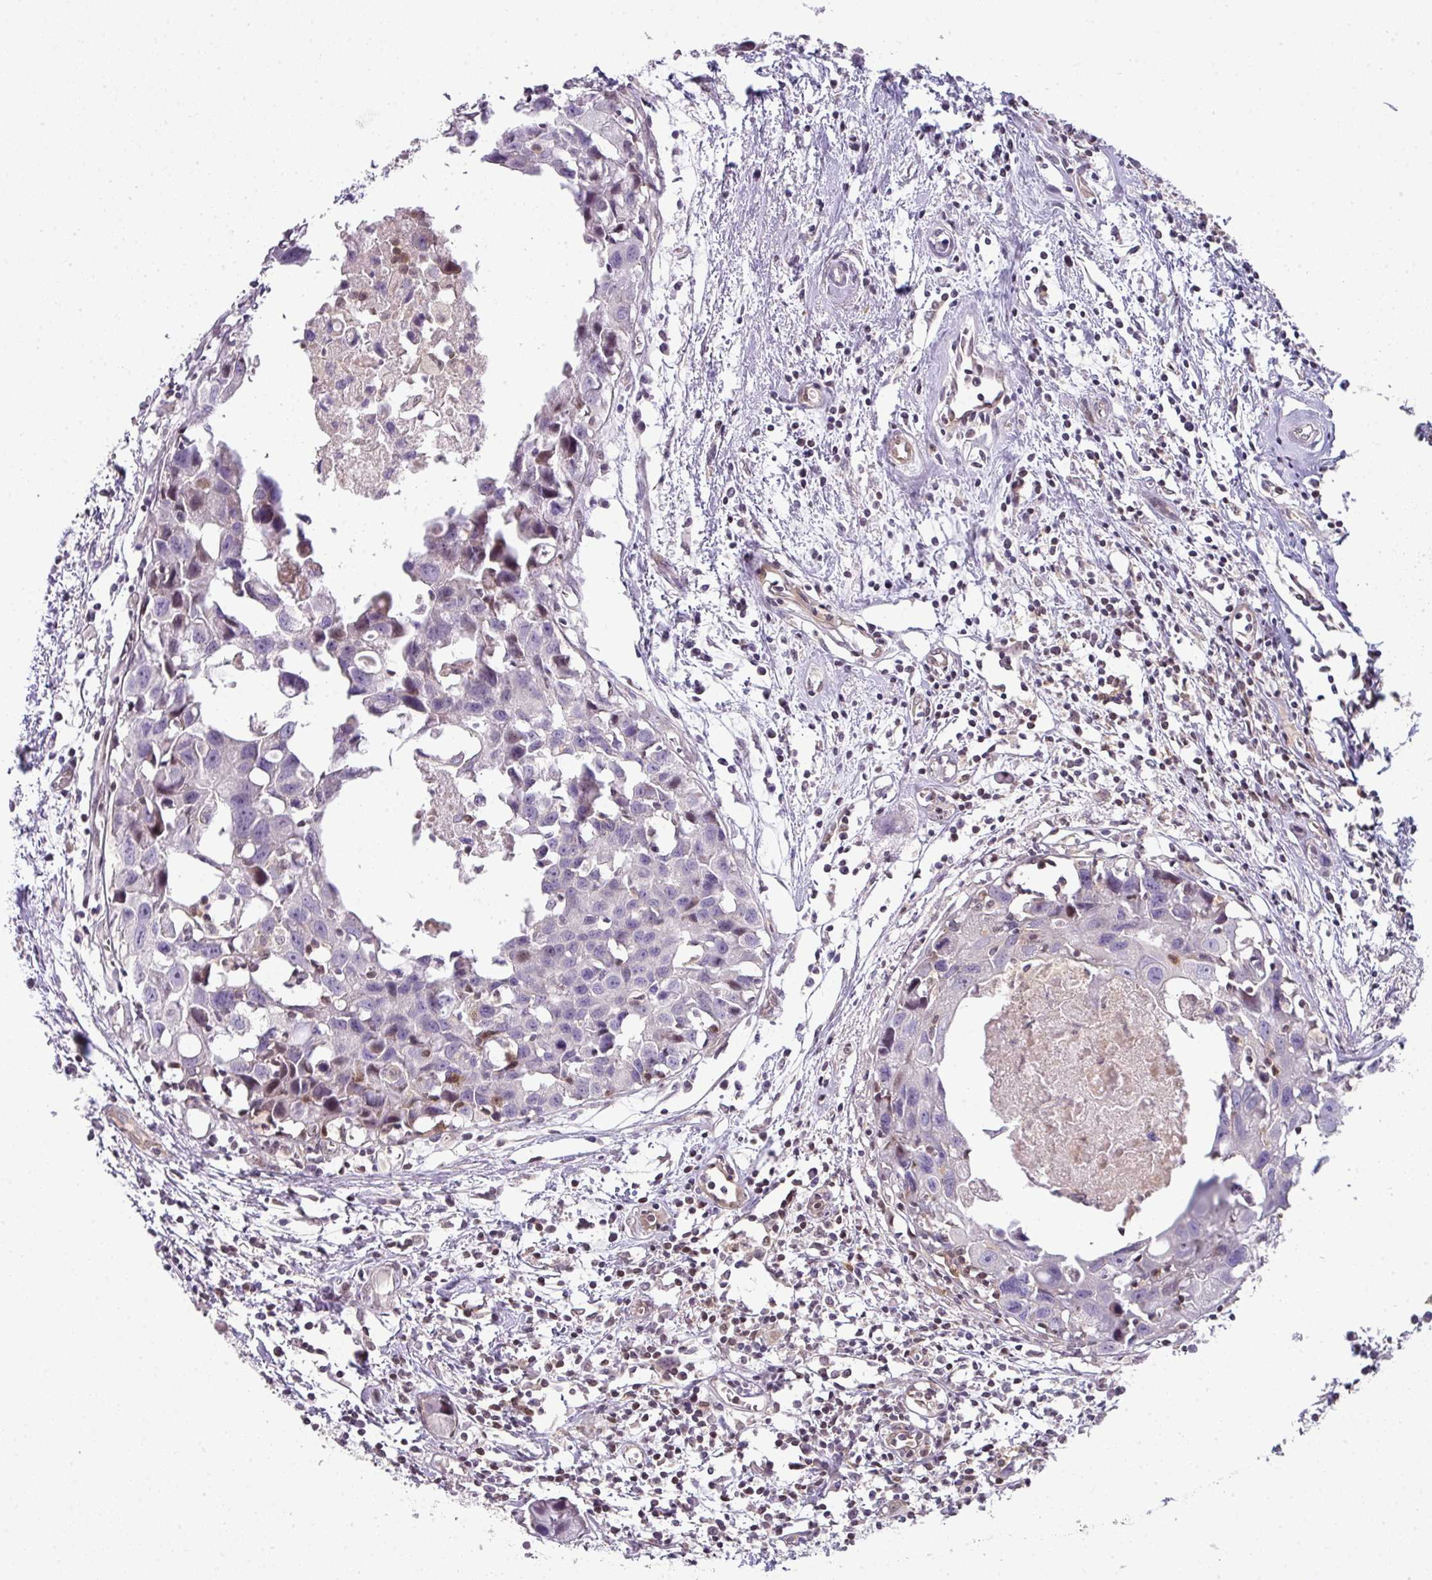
{"staining": {"intensity": "negative", "quantity": "none", "location": "none"}, "tissue": "breast cancer", "cell_type": "Tumor cells", "image_type": "cancer", "snomed": [{"axis": "morphology", "description": "Carcinoma, NOS"}, {"axis": "topography", "description": "Breast"}], "caption": "IHC image of neoplastic tissue: human carcinoma (breast) stained with DAB demonstrates no significant protein positivity in tumor cells.", "gene": "STAT5A", "patient": {"sex": "female", "age": 60}}